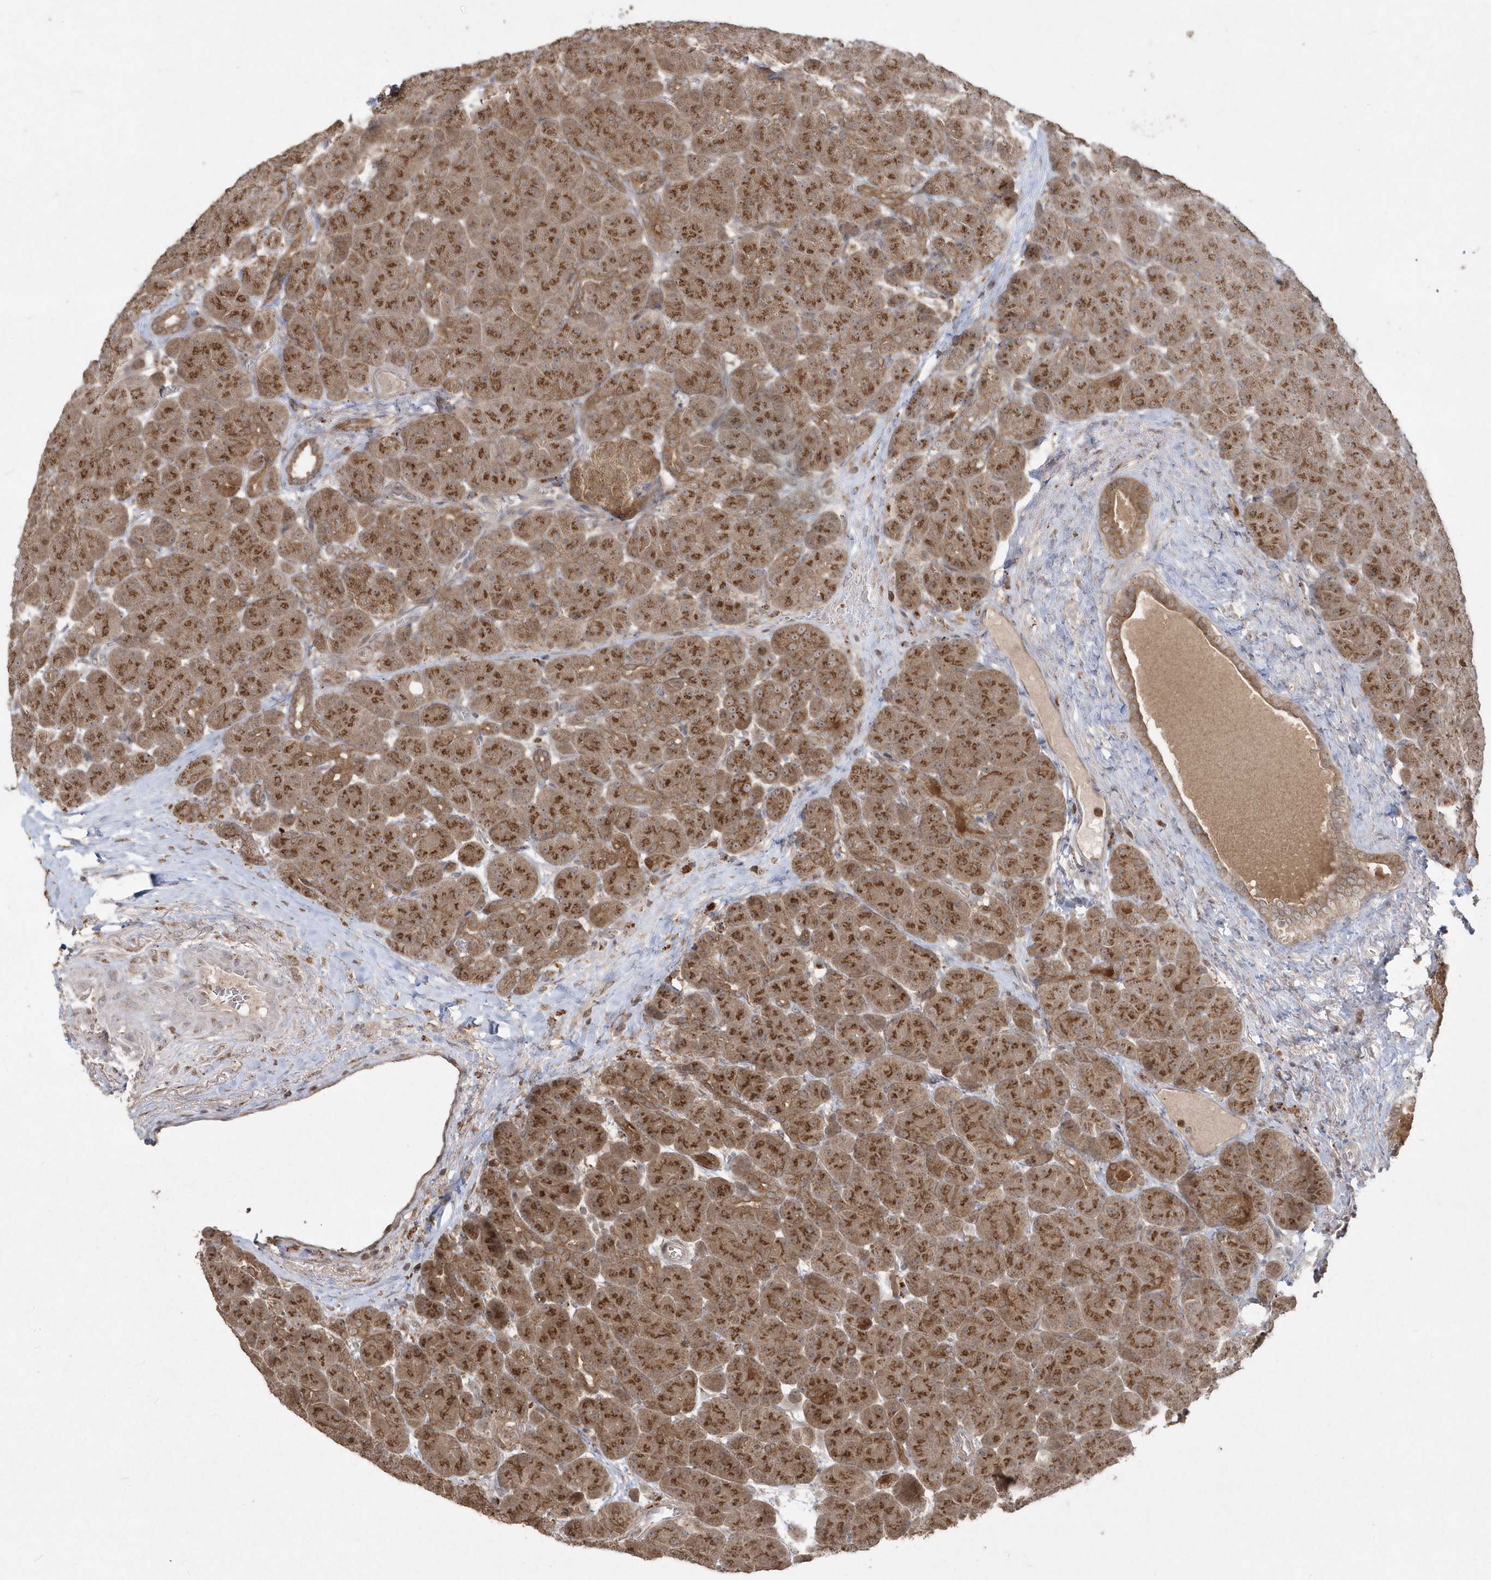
{"staining": {"intensity": "strong", "quantity": ">75%", "location": "cytoplasmic/membranous"}, "tissue": "pancreas", "cell_type": "Exocrine glandular cells", "image_type": "normal", "snomed": [{"axis": "morphology", "description": "Normal tissue, NOS"}, {"axis": "topography", "description": "Pancreas"}], "caption": "Immunohistochemistry (IHC) staining of normal pancreas, which shows high levels of strong cytoplasmic/membranous positivity in about >75% of exocrine glandular cells indicating strong cytoplasmic/membranous protein expression. The staining was performed using DAB (brown) for protein detection and nuclei were counterstained in hematoxylin (blue).", "gene": "GEMIN6", "patient": {"sex": "male", "age": 66}}